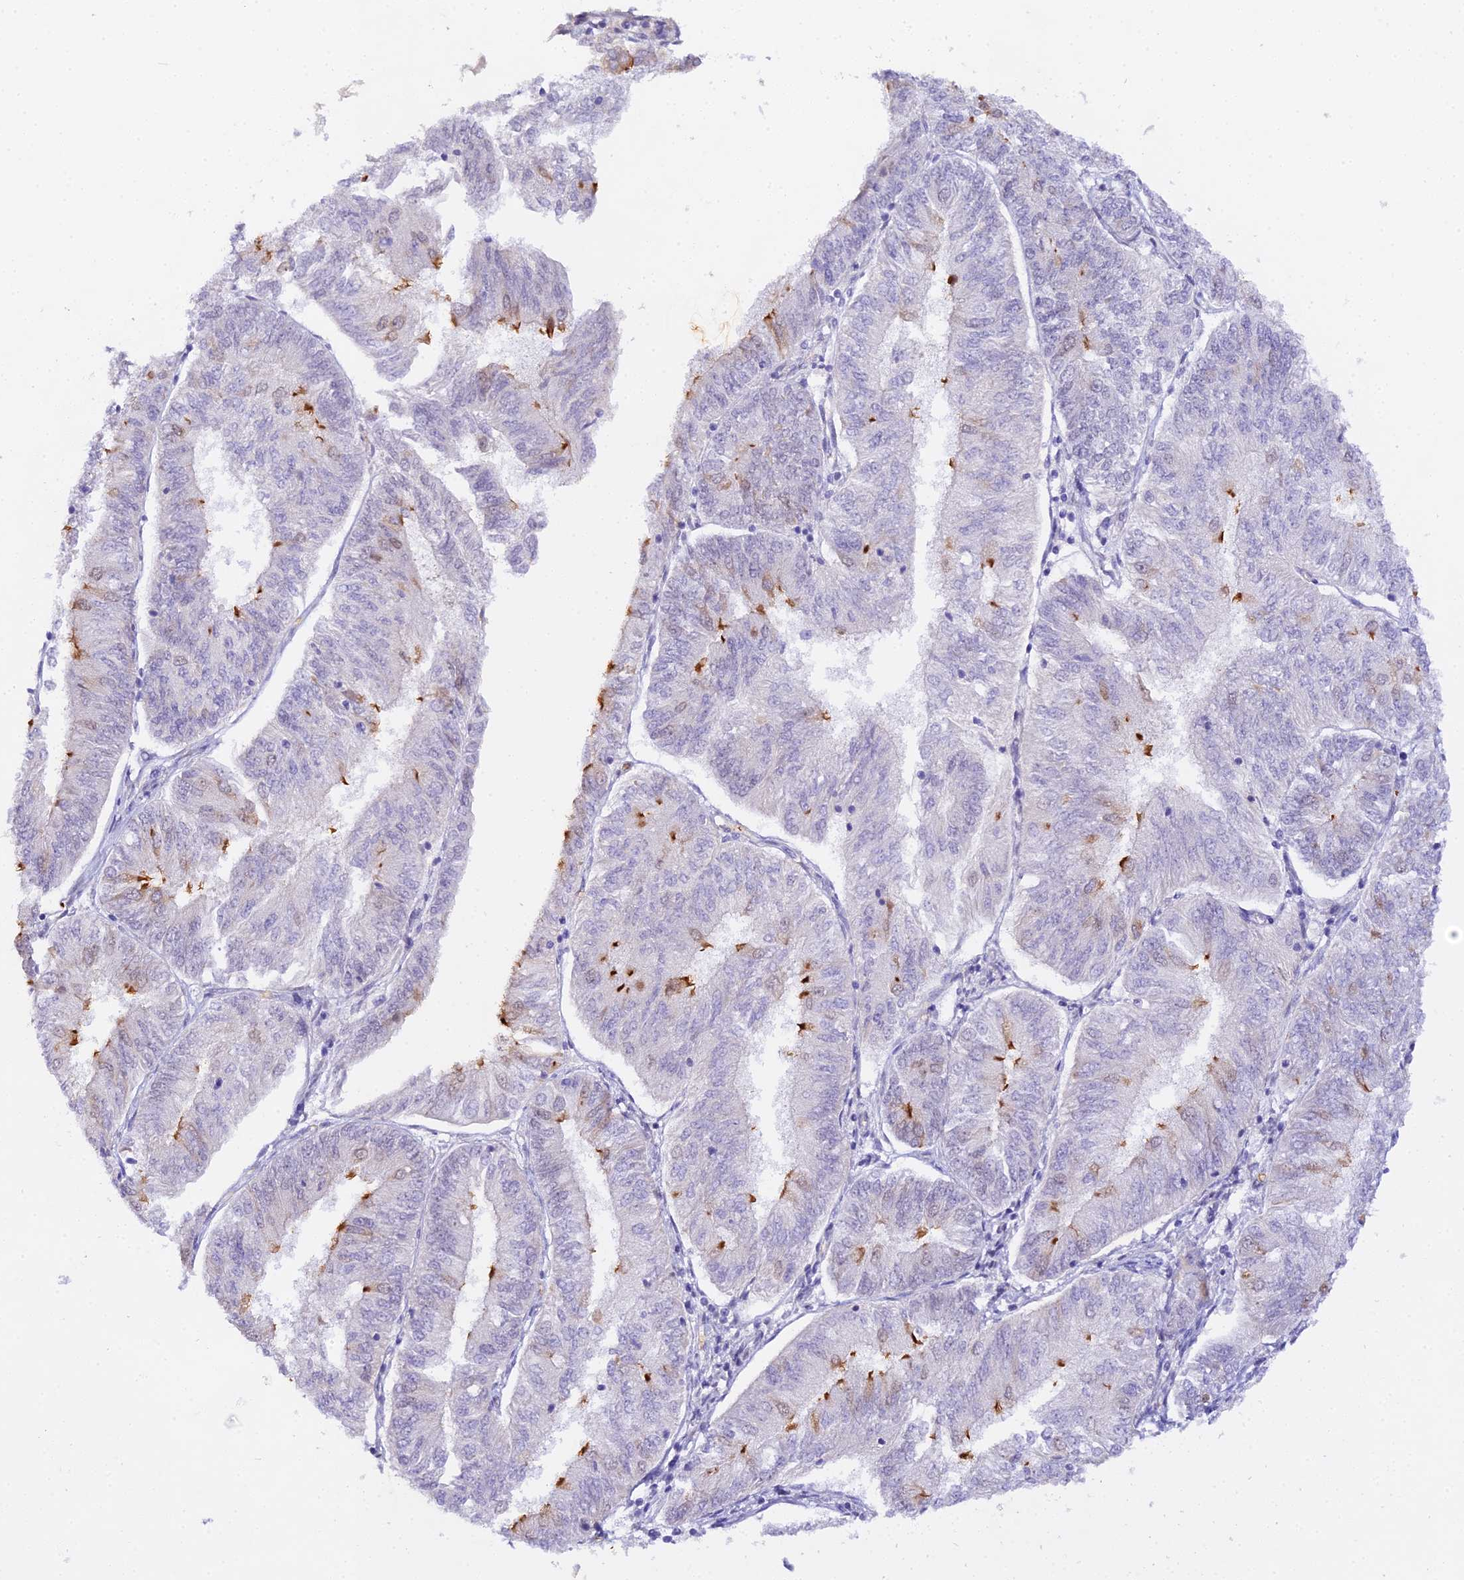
{"staining": {"intensity": "moderate", "quantity": "<25%", "location": "cytoplasmic/membranous"}, "tissue": "endometrial cancer", "cell_type": "Tumor cells", "image_type": "cancer", "snomed": [{"axis": "morphology", "description": "Adenocarcinoma, NOS"}, {"axis": "topography", "description": "Endometrium"}], "caption": "Moderate cytoplasmic/membranous positivity for a protein is appreciated in approximately <25% of tumor cells of endometrial cancer (adenocarcinoma) using immunohistochemistry (IHC).", "gene": "CFAP45", "patient": {"sex": "female", "age": 58}}